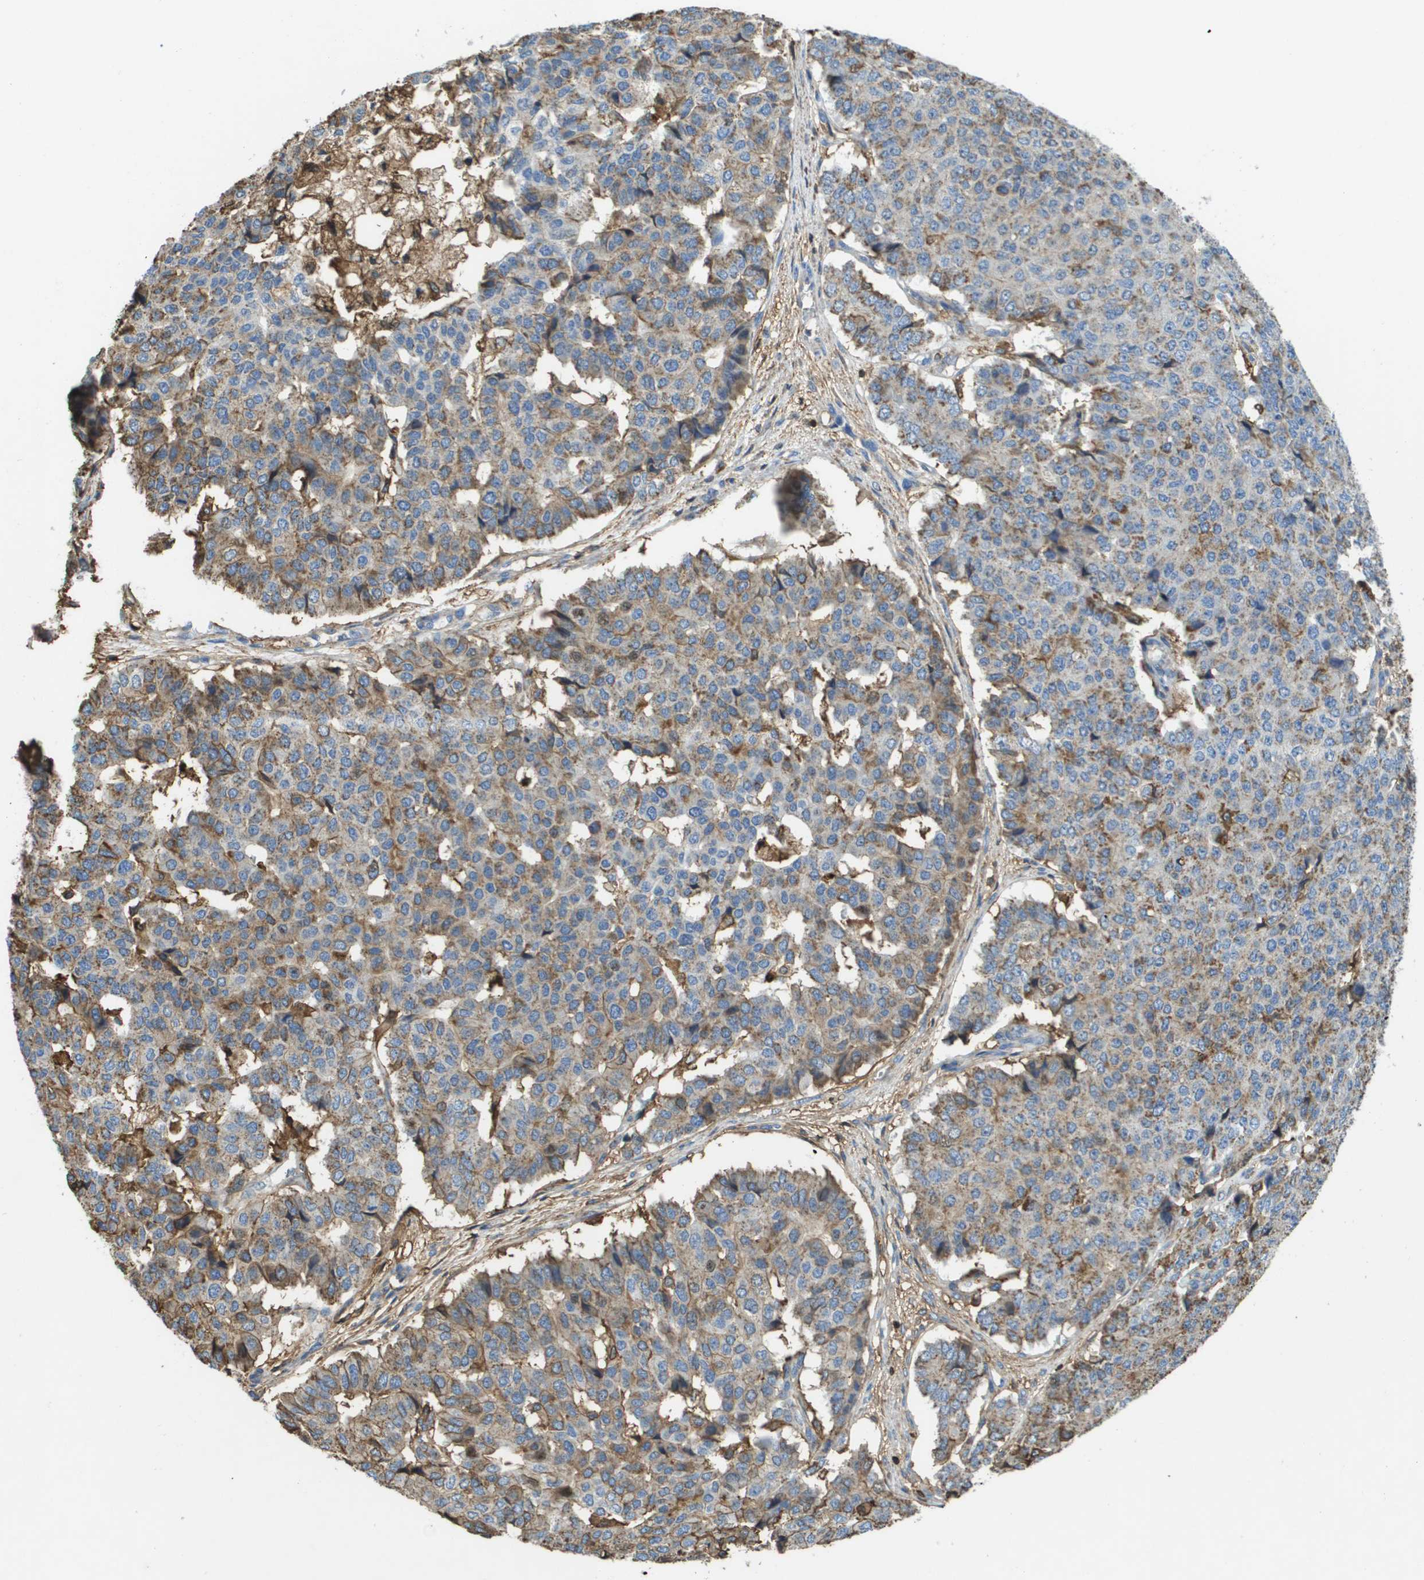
{"staining": {"intensity": "moderate", "quantity": "25%-75%", "location": "cytoplasmic/membranous"}, "tissue": "pancreatic cancer", "cell_type": "Tumor cells", "image_type": "cancer", "snomed": [{"axis": "morphology", "description": "Adenocarcinoma, NOS"}, {"axis": "topography", "description": "Pancreas"}], "caption": "This micrograph demonstrates immunohistochemistry staining of human pancreatic cancer, with medium moderate cytoplasmic/membranous staining in approximately 25%-75% of tumor cells.", "gene": "PASK", "patient": {"sex": "male", "age": 50}}